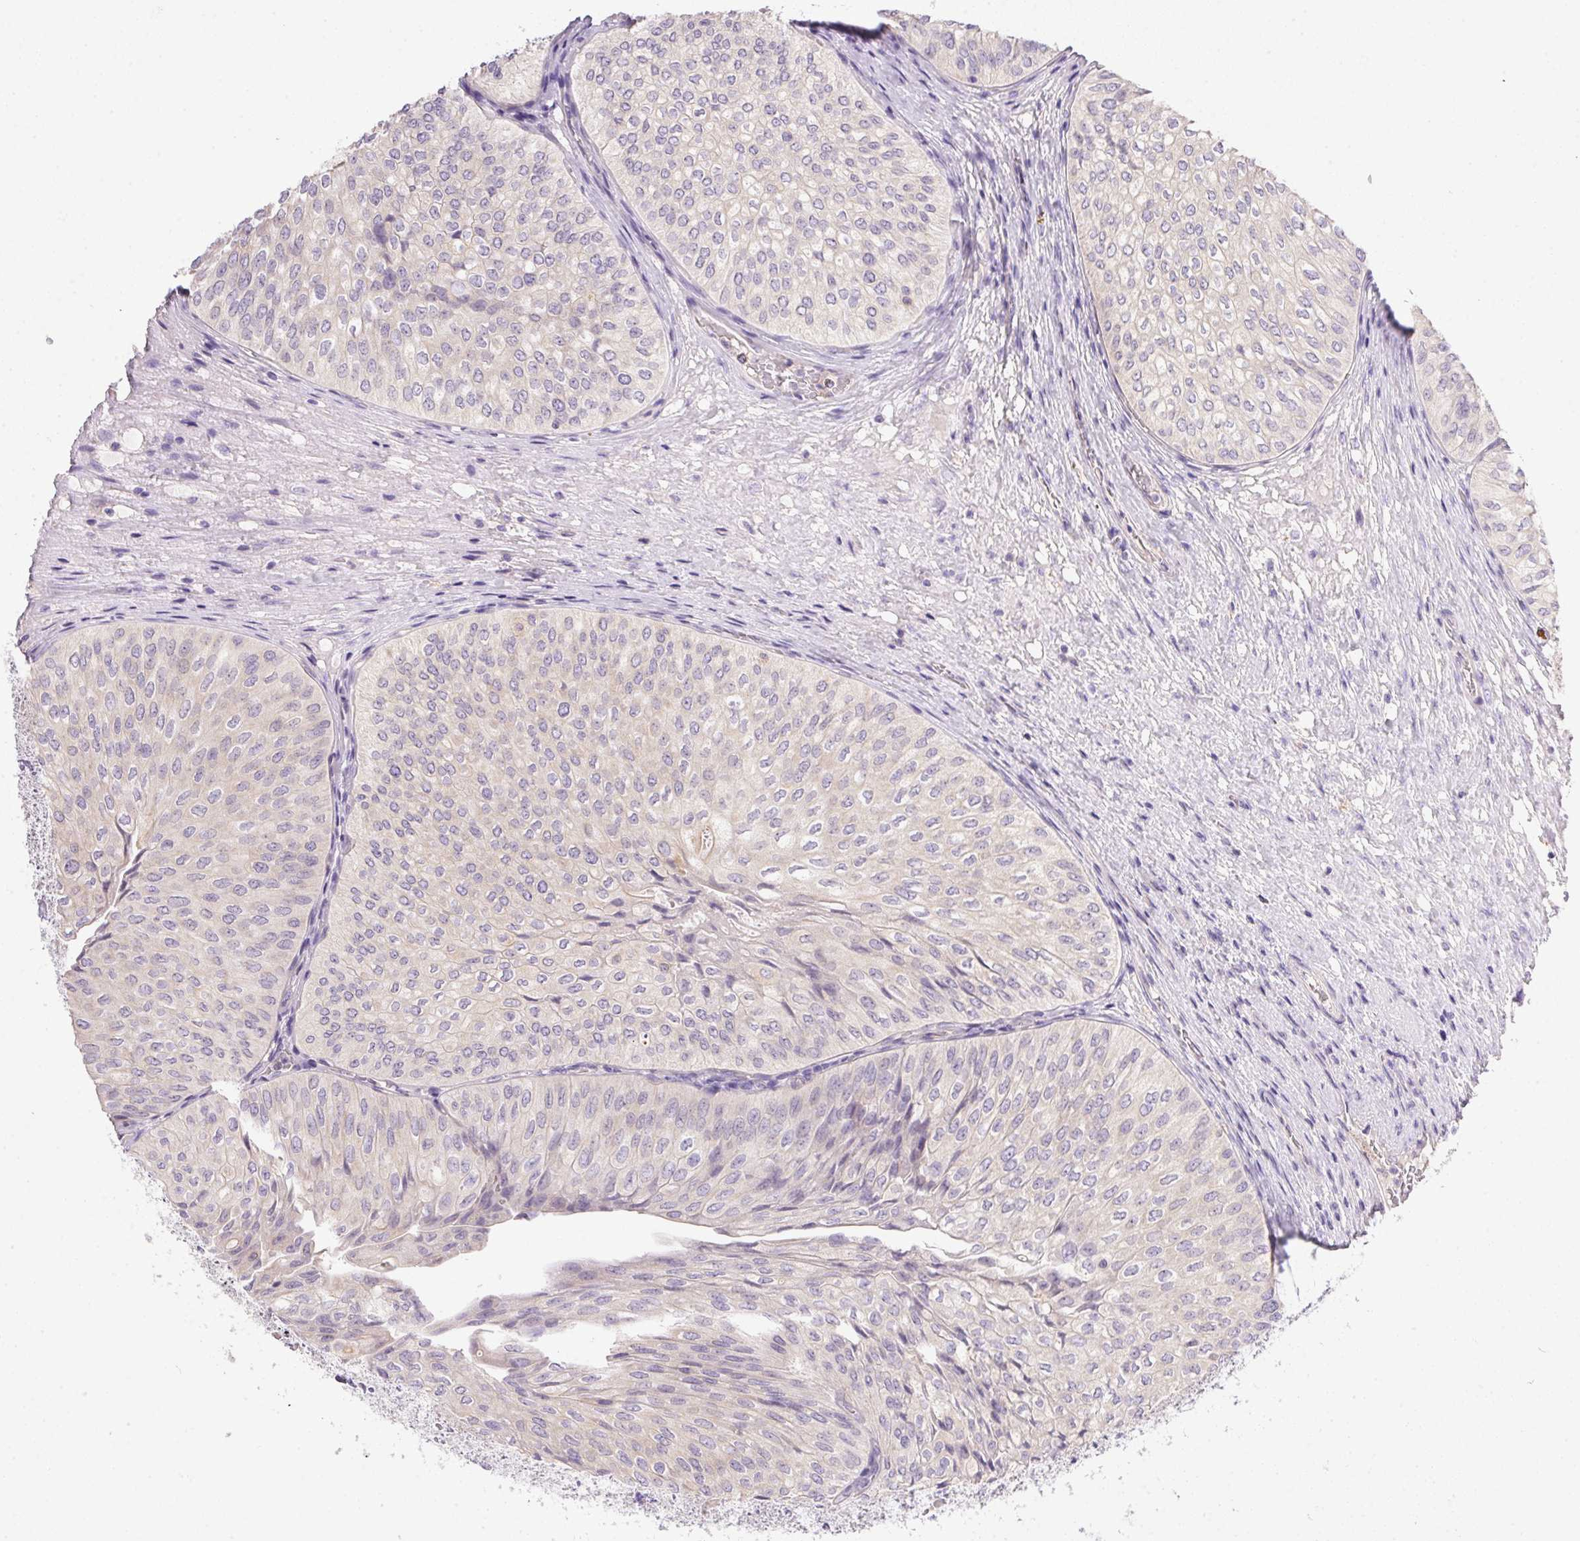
{"staining": {"intensity": "negative", "quantity": "none", "location": "none"}, "tissue": "urothelial cancer", "cell_type": "Tumor cells", "image_type": "cancer", "snomed": [{"axis": "morphology", "description": "Urothelial carcinoma, NOS"}, {"axis": "topography", "description": "Urinary bladder"}], "caption": "Tumor cells are negative for brown protein staining in urothelial cancer.", "gene": "SLC17A7", "patient": {"sex": "male", "age": 62}}